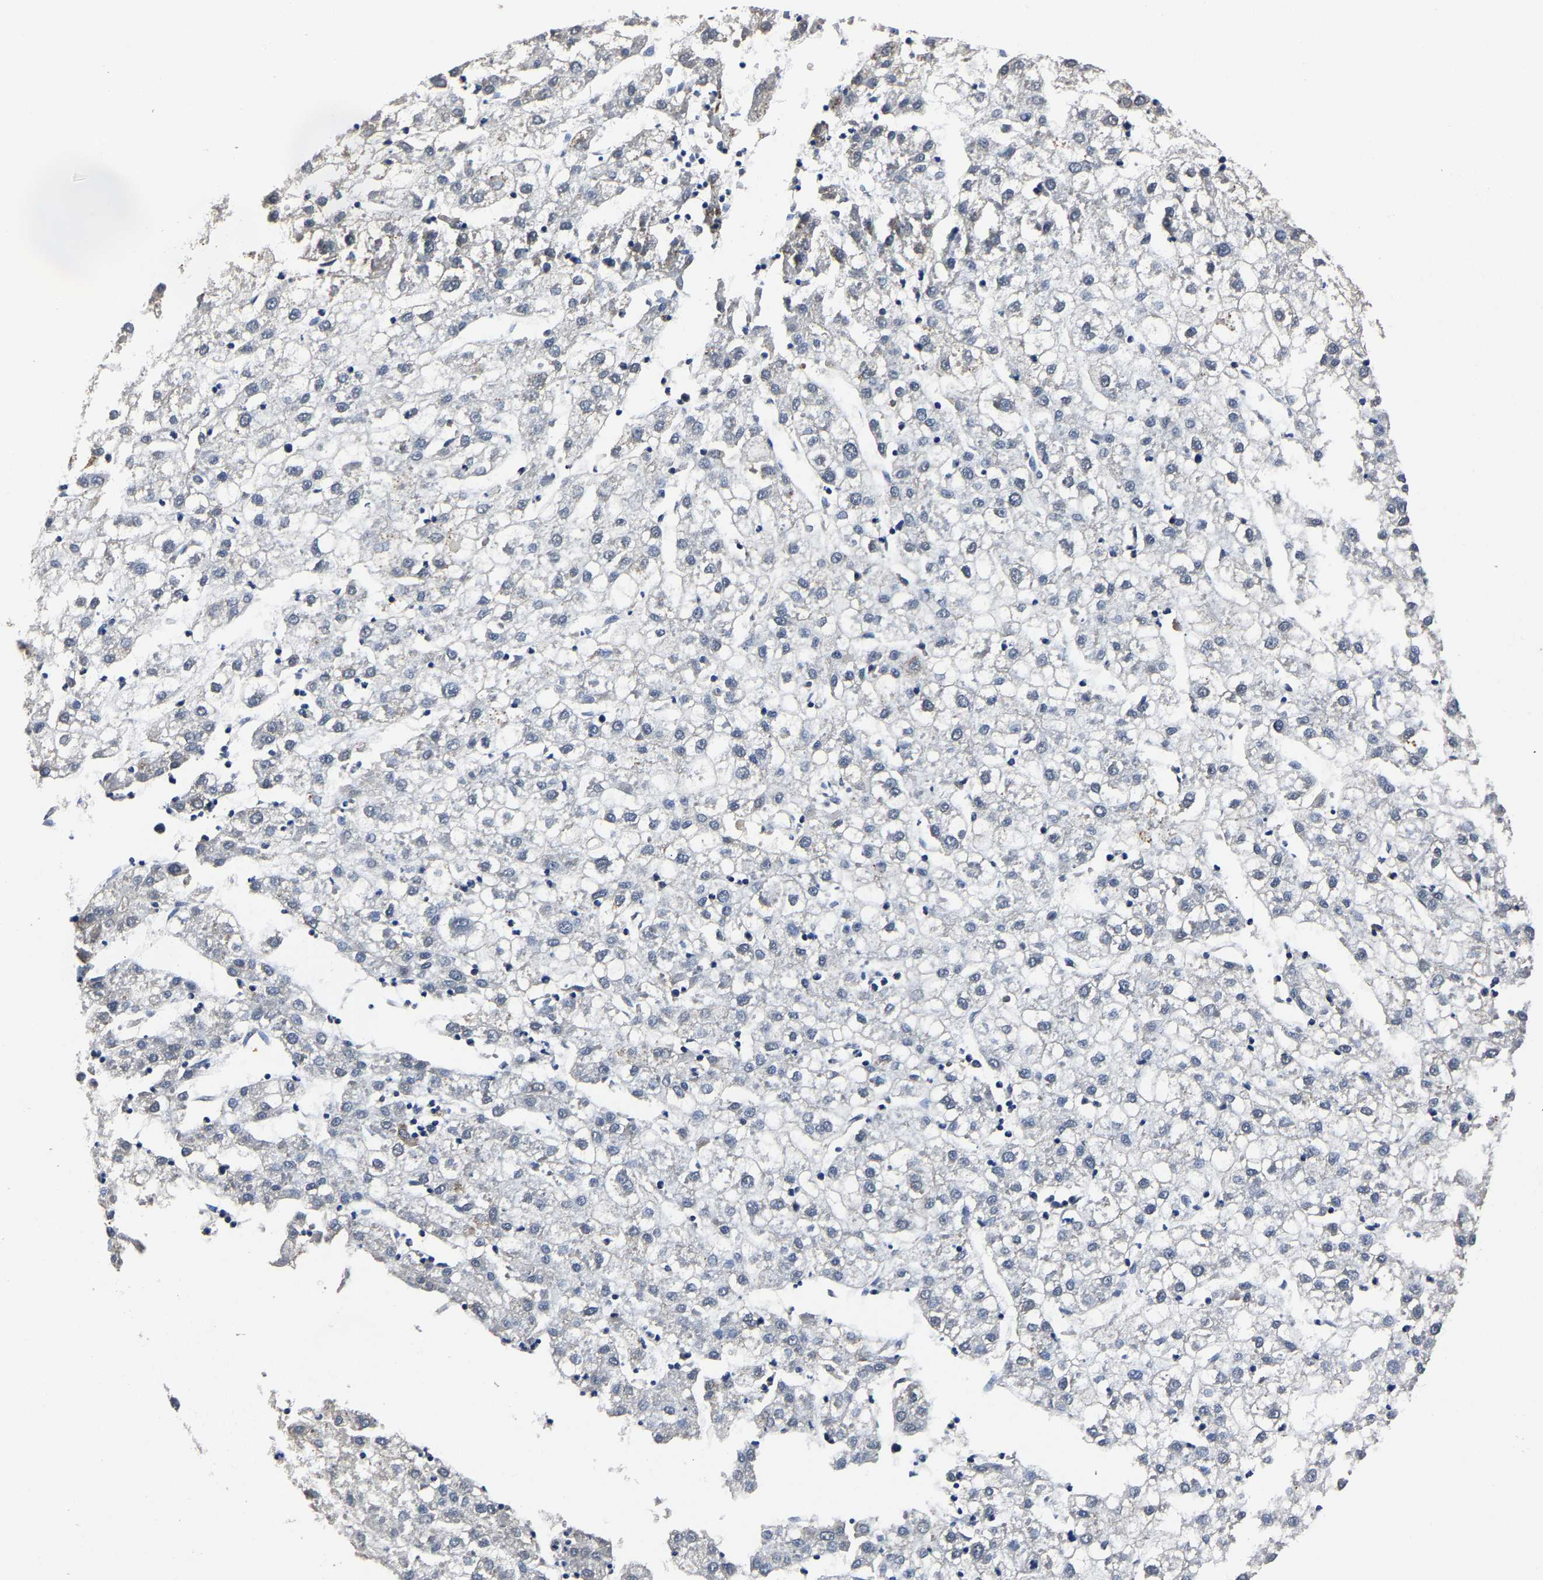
{"staining": {"intensity": "negative", "quantity": "none", "location": "none"}, "tissue": "liver cancer", "cell_type": "Tumor cells", "image_type": "cancer", "snomed": [{"axis": "morphology", "description": "Carcinoma, Hepatocellular, NOS"}, {"axis": "topography", "description": "Liver"}], "caption": "DAB immunohistochemical staining of human liver cancer displays no significant positivity in tumor cells.", "gene": "PSPH", "patient": {"sex": "male", "age": 72}}